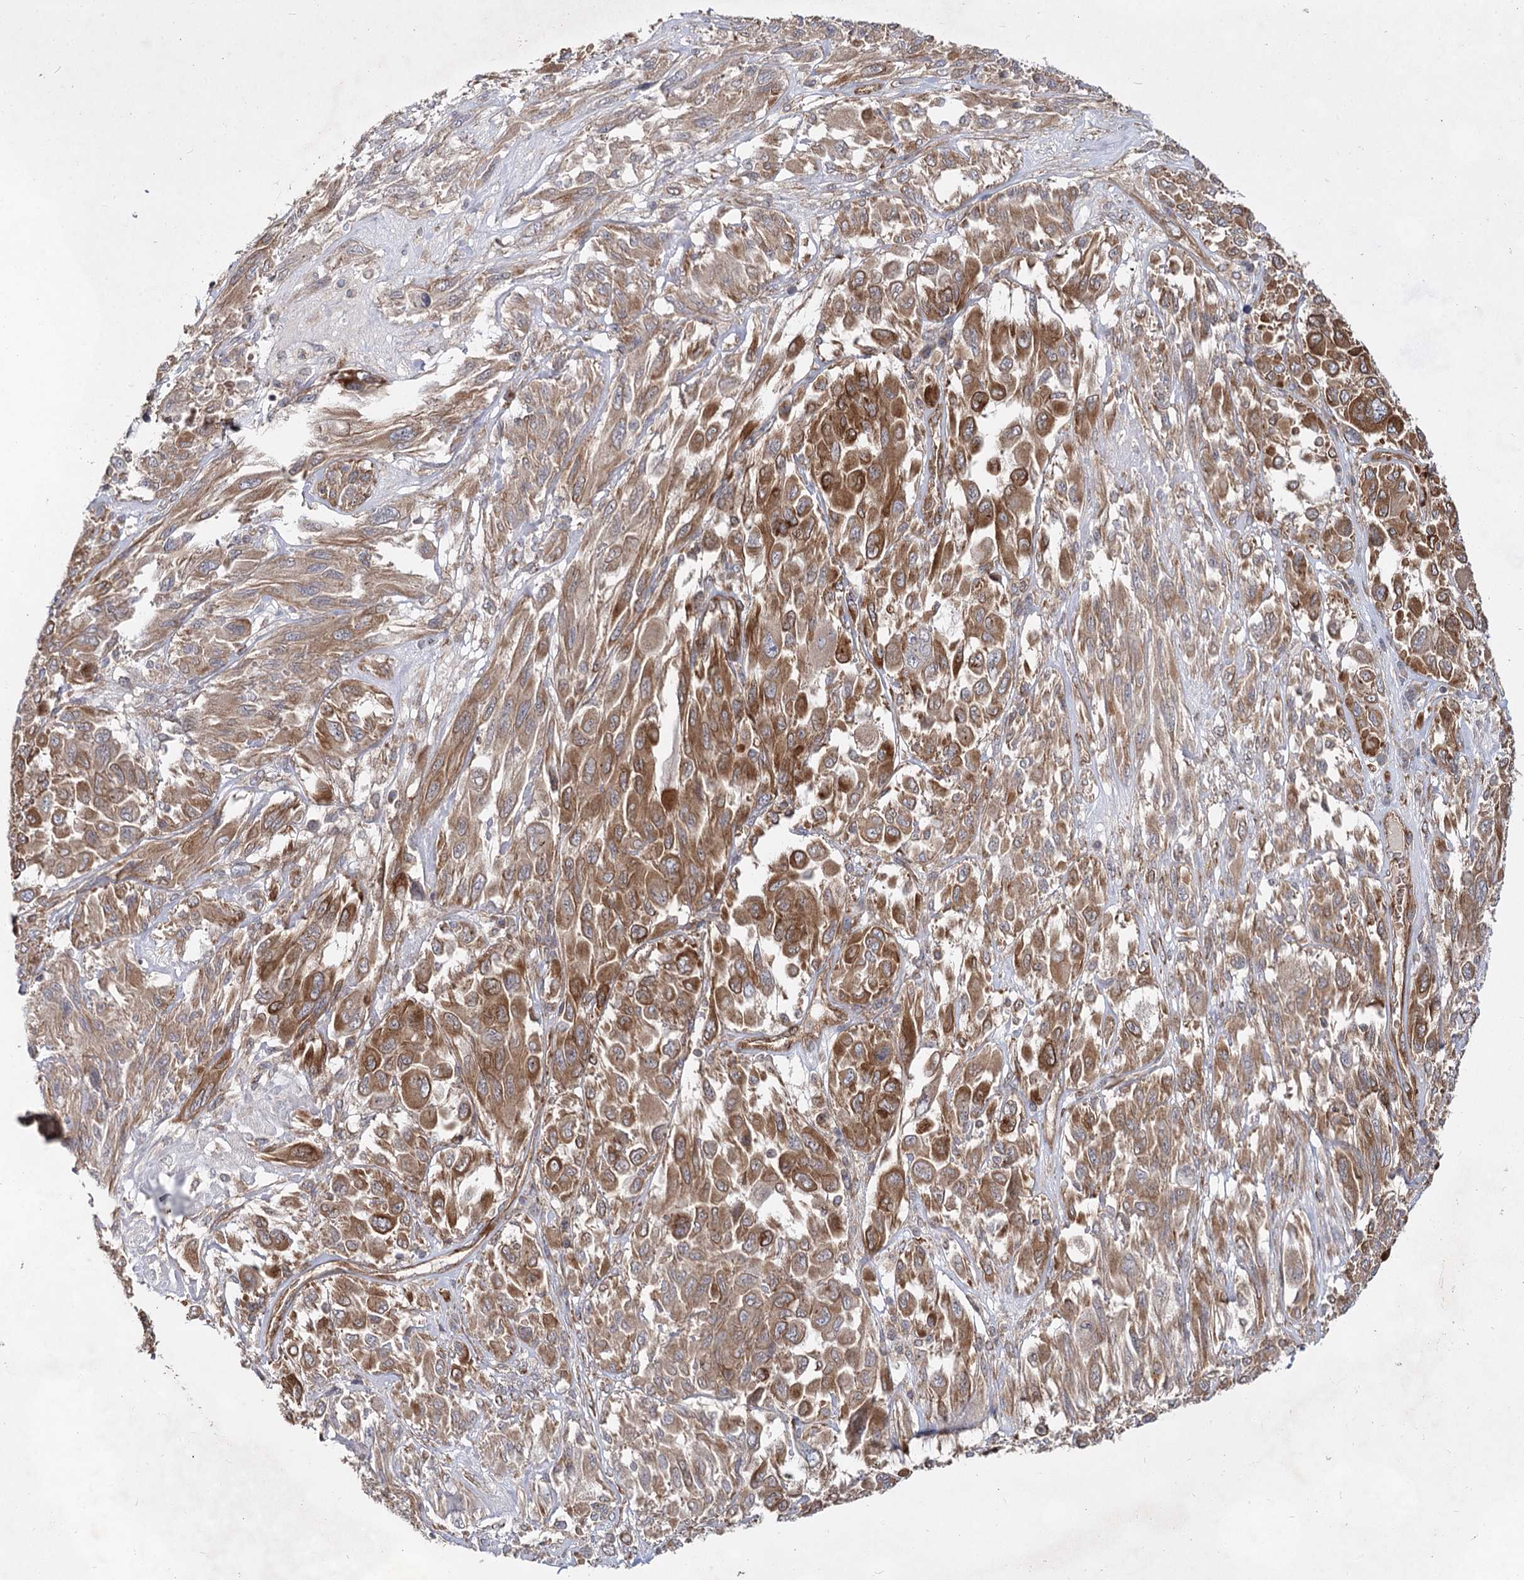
{"staining": {"intensity": "strong", "quantity": ">75%", "location": "cytoplasmic/membranous"}, "tissue": "melanoma", "cell_type": "Tumor cells", "image_type": "cancer", "snomed": [{"axis": "morphology", "description": "Malignant melanoma, NOS"}, {"axis": "topography", "description": "Skin"}], "caption": "Protein analysis of melanoma tissue demonstrates strong cytoplasmic/membranous expression in approximately >75% of tumor cells.", "gene": "IQSEC1", "patient": {"sex": "female", "age": 91}}